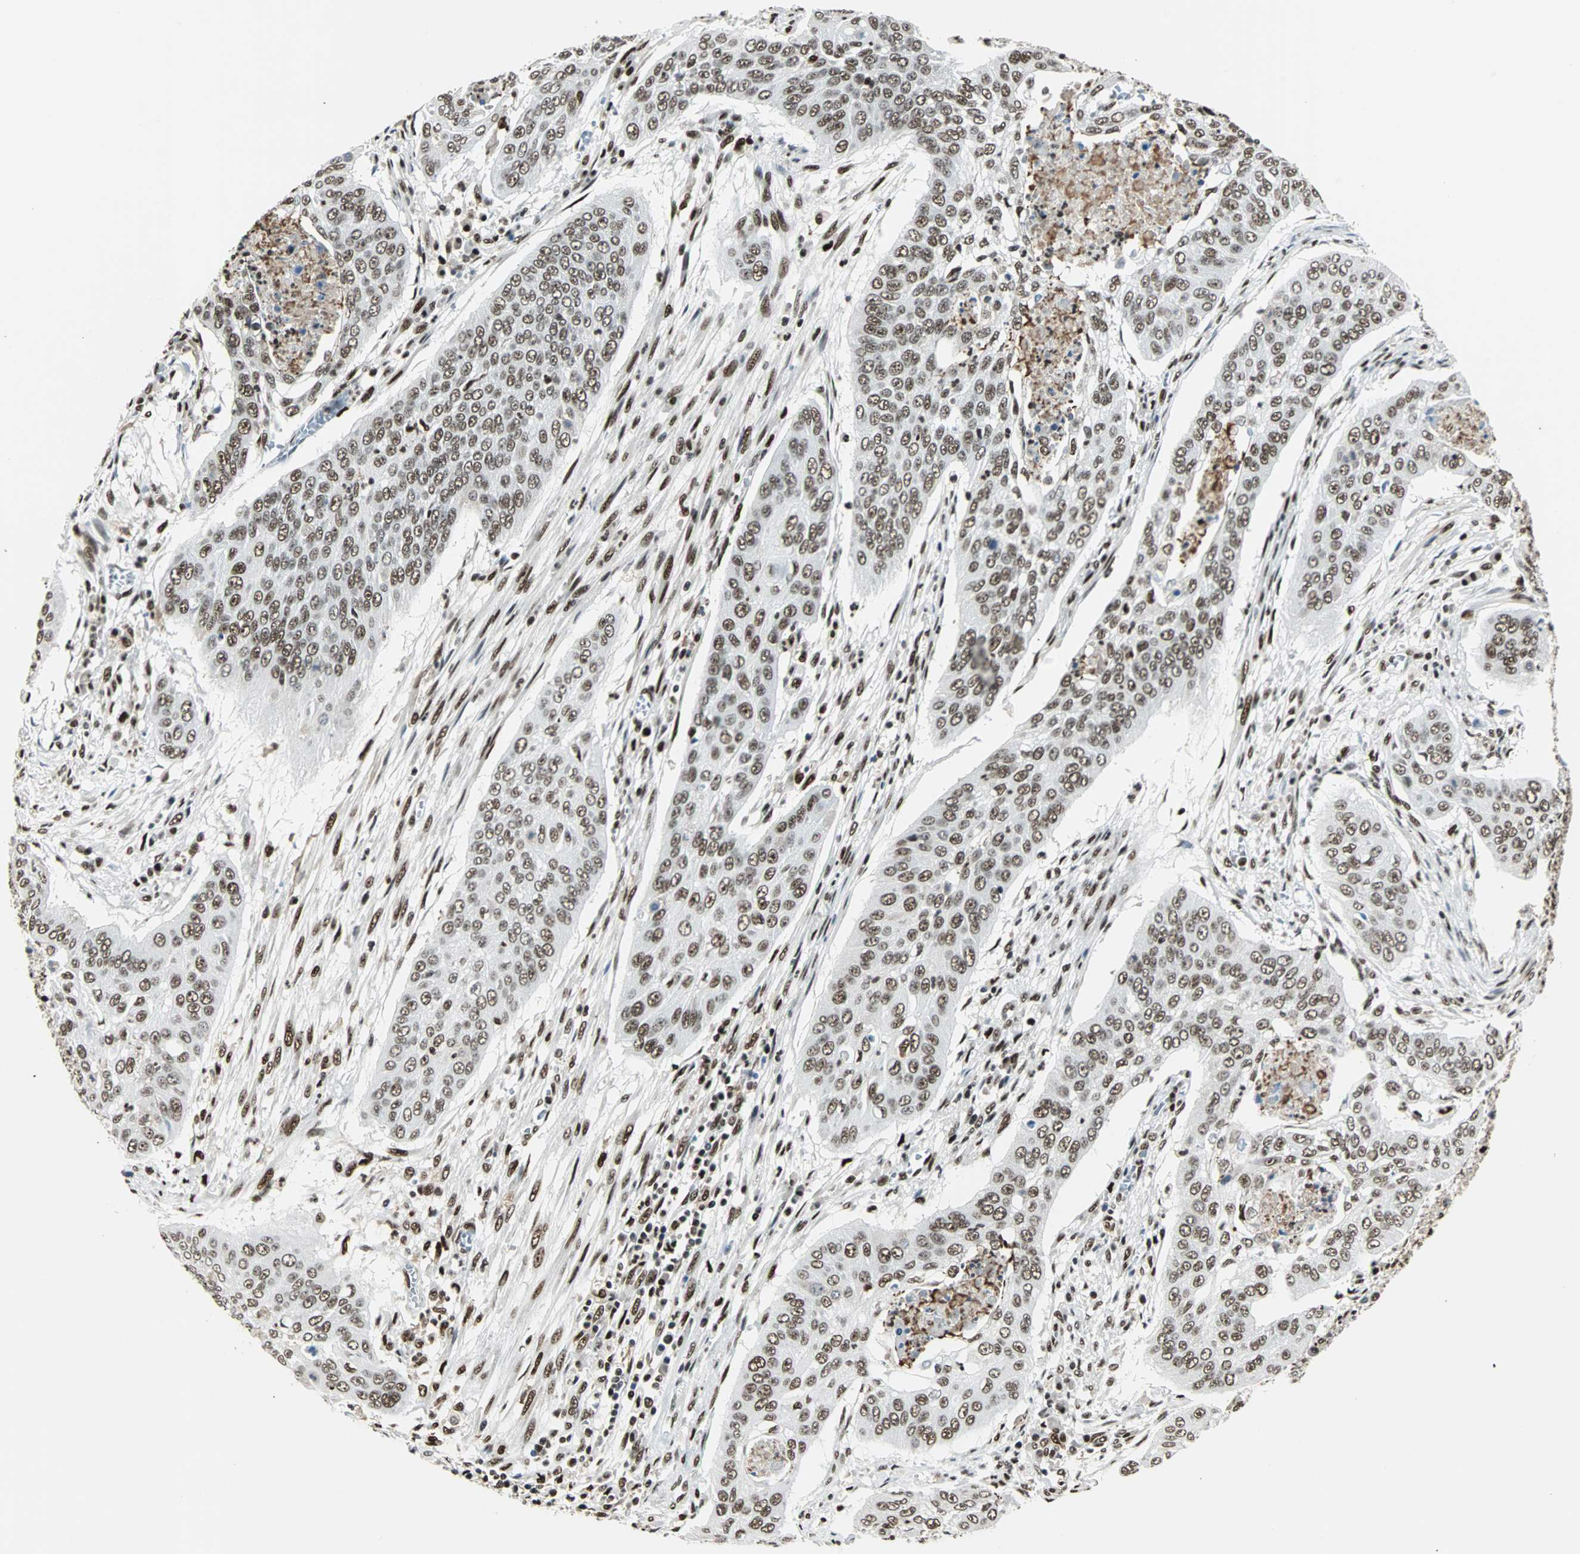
{"staining": {"intensity": "moderate", "quantity": ">75%", "location": "nuclear"}, "tissue": "cervical cancer", "cell_type": "Tumor cells", "image_type": "cancer", "snomed": [{"axis": "morphology", "description": "Squamous cell carcinoma, NOS"}, {"axis": "topography", "description": "Cervix"}], "caption": "Protein expression analysis of cervical squamous cell carcinoma displays moderate nuclear positivity in about >75% of tumor cells. Using DAB (brown) and hematoxylin (blue) stains, captured at high magnification using brightfield microscopy.", "gene": "XRCC4", "patient": {"sex": "female", "age": 39}}